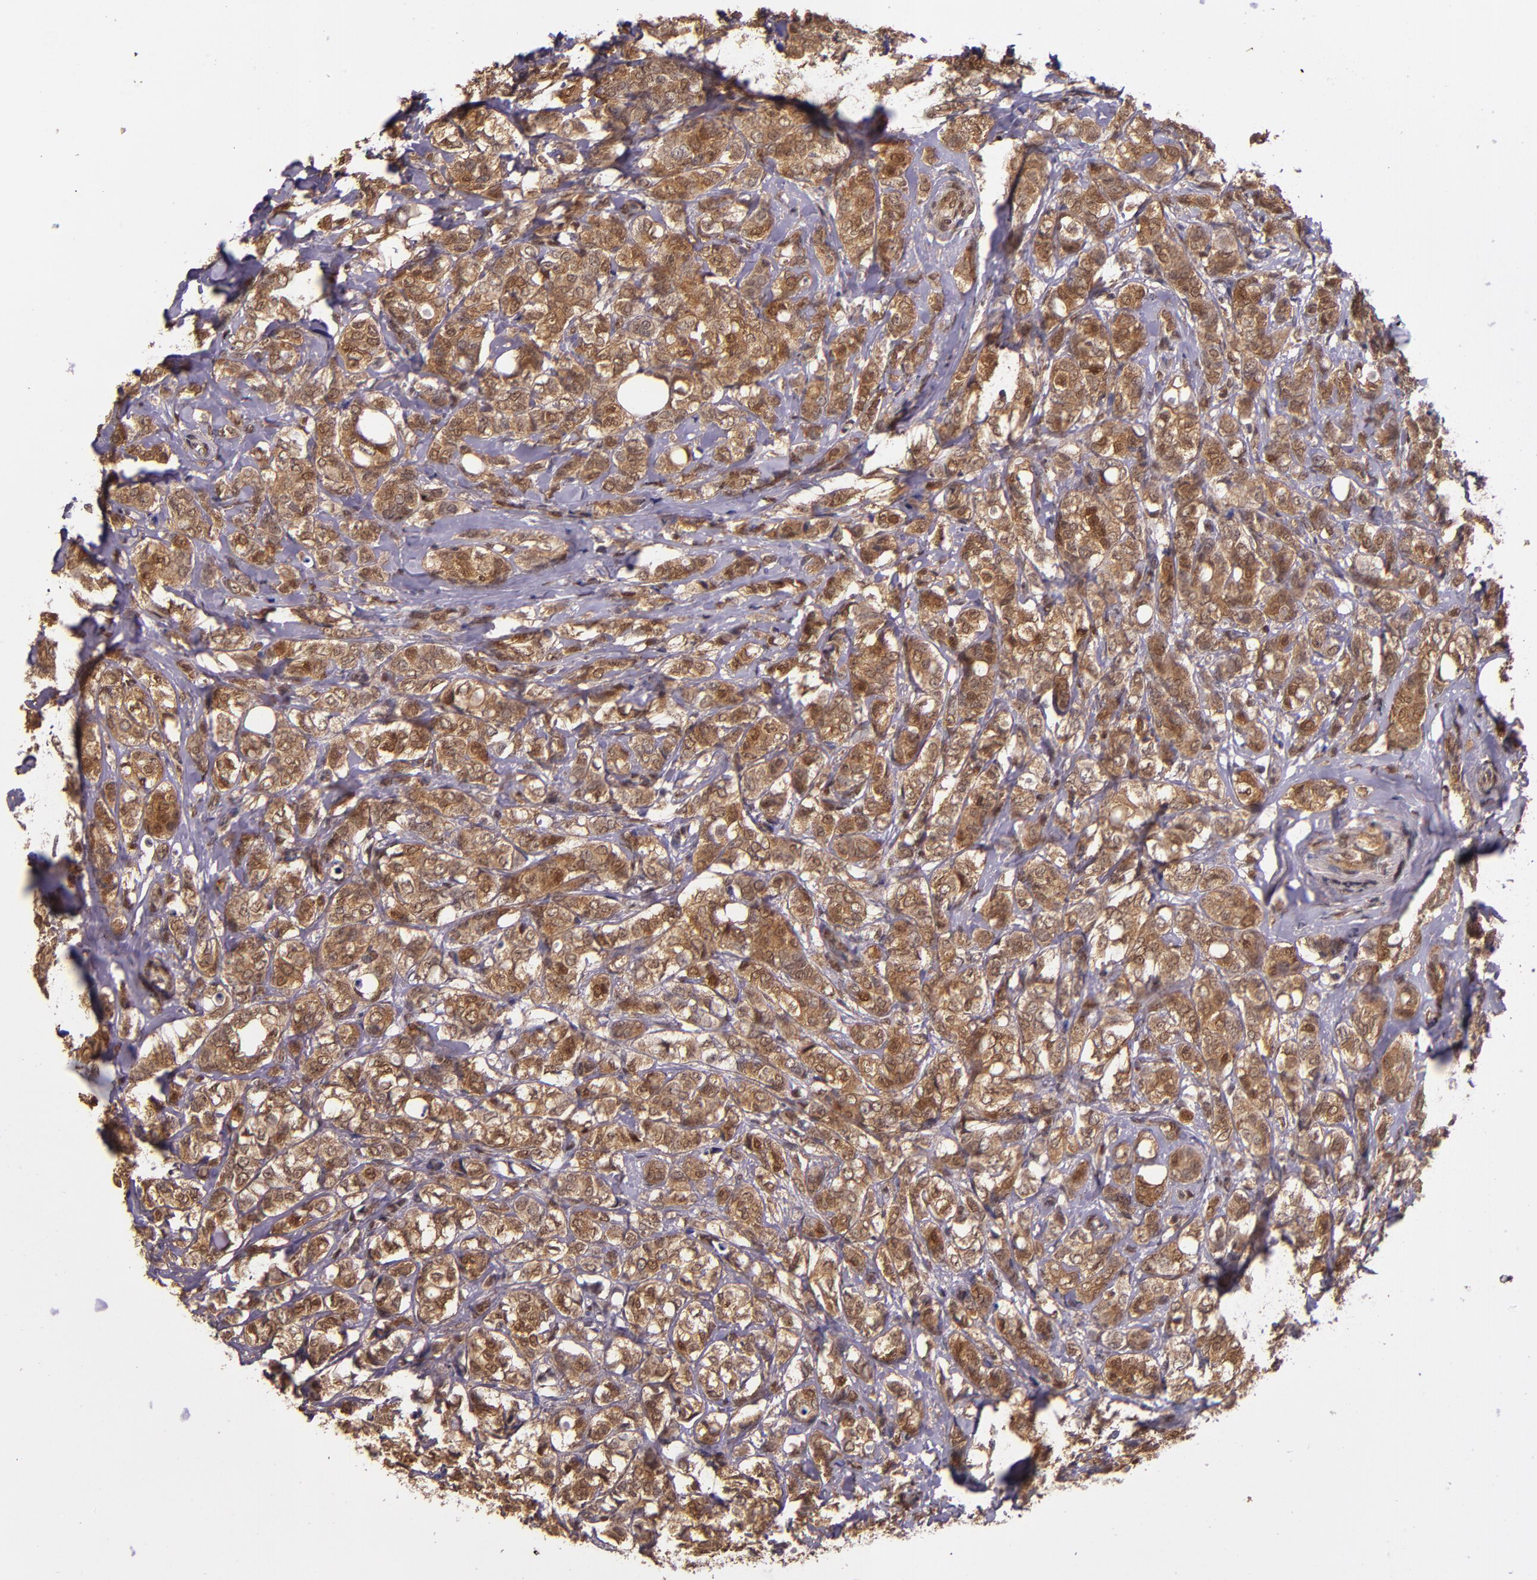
{"staining": {"intensity": "strong", "quantity": ">75%", "location": "cytoplasmic/membranous"}, "tissue": "breast cancer", "cell_type": "Tumor cells", "image_type": "cancer", "snomed": [{"axis": "morphology", "description": "Lobular carcinoma"}, {"axis": "topography", "description": "Breast"}], "caption": "Immunohistochemical staining of breast cancer exhibits high levels of strong cytoplasmic/membranous staining in approximately >75% of tumor cells.", "gene": "STAT6", "patient": {"sex": "female", "age": 60}}